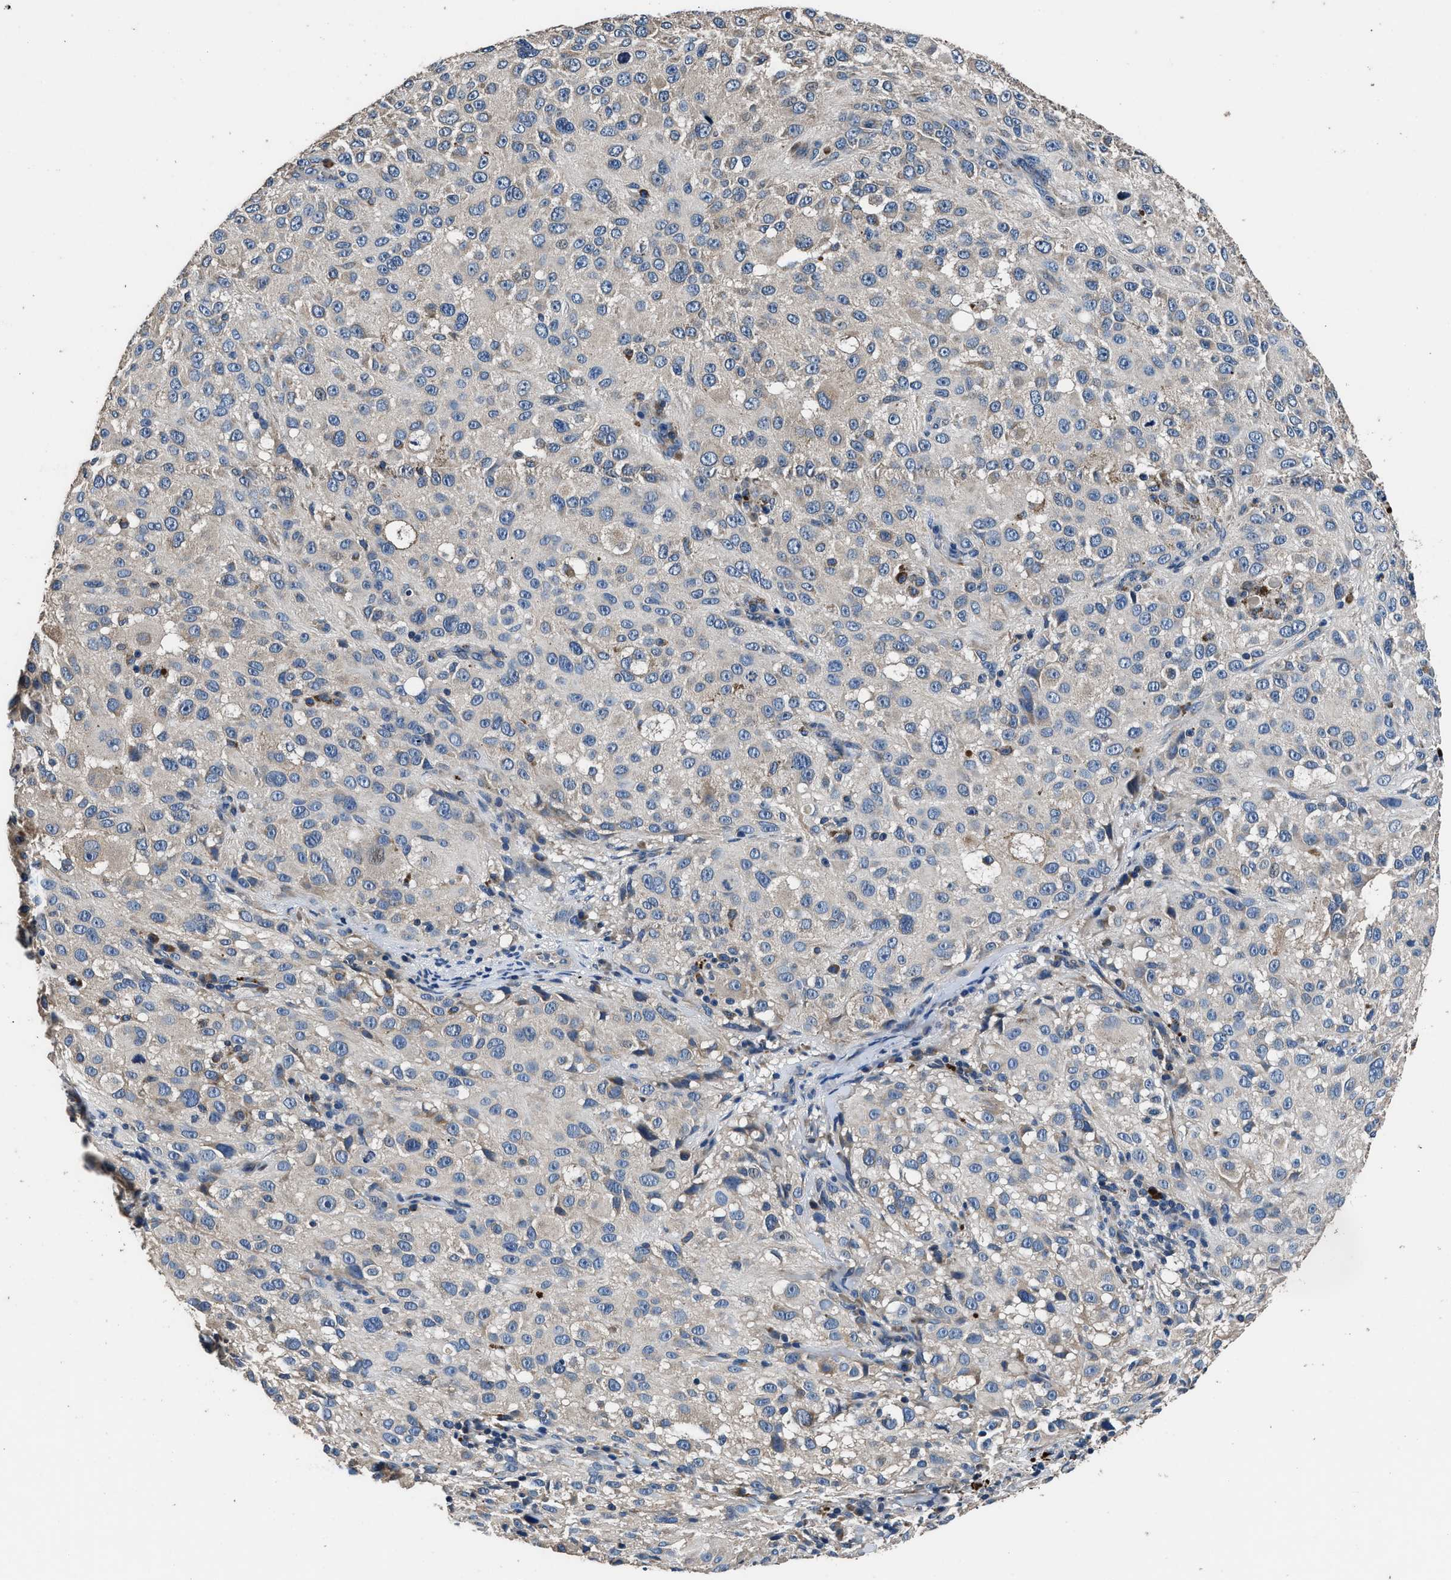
{"staining": {"intensity": "negative", "quantity": "none", "location": "none"}, "tissue": "melanoma", "cell_type": "Tumor cells", "image_type": "cancer", "snomed": [{"axis": "morphology", "description": "Necrosis, NOS"}, {"axis": "morphology", "description": "Malignant melanoma, NOS"}, {"axis": "topography", "description": "Skin"}], "caption": "Tumor cells are negative for brown protein staining in melanoma. (DAB IHC with hematoxylin counter stain).", "gene": "DHRS7B", "patient": {"sex": "female", "age": 87}}